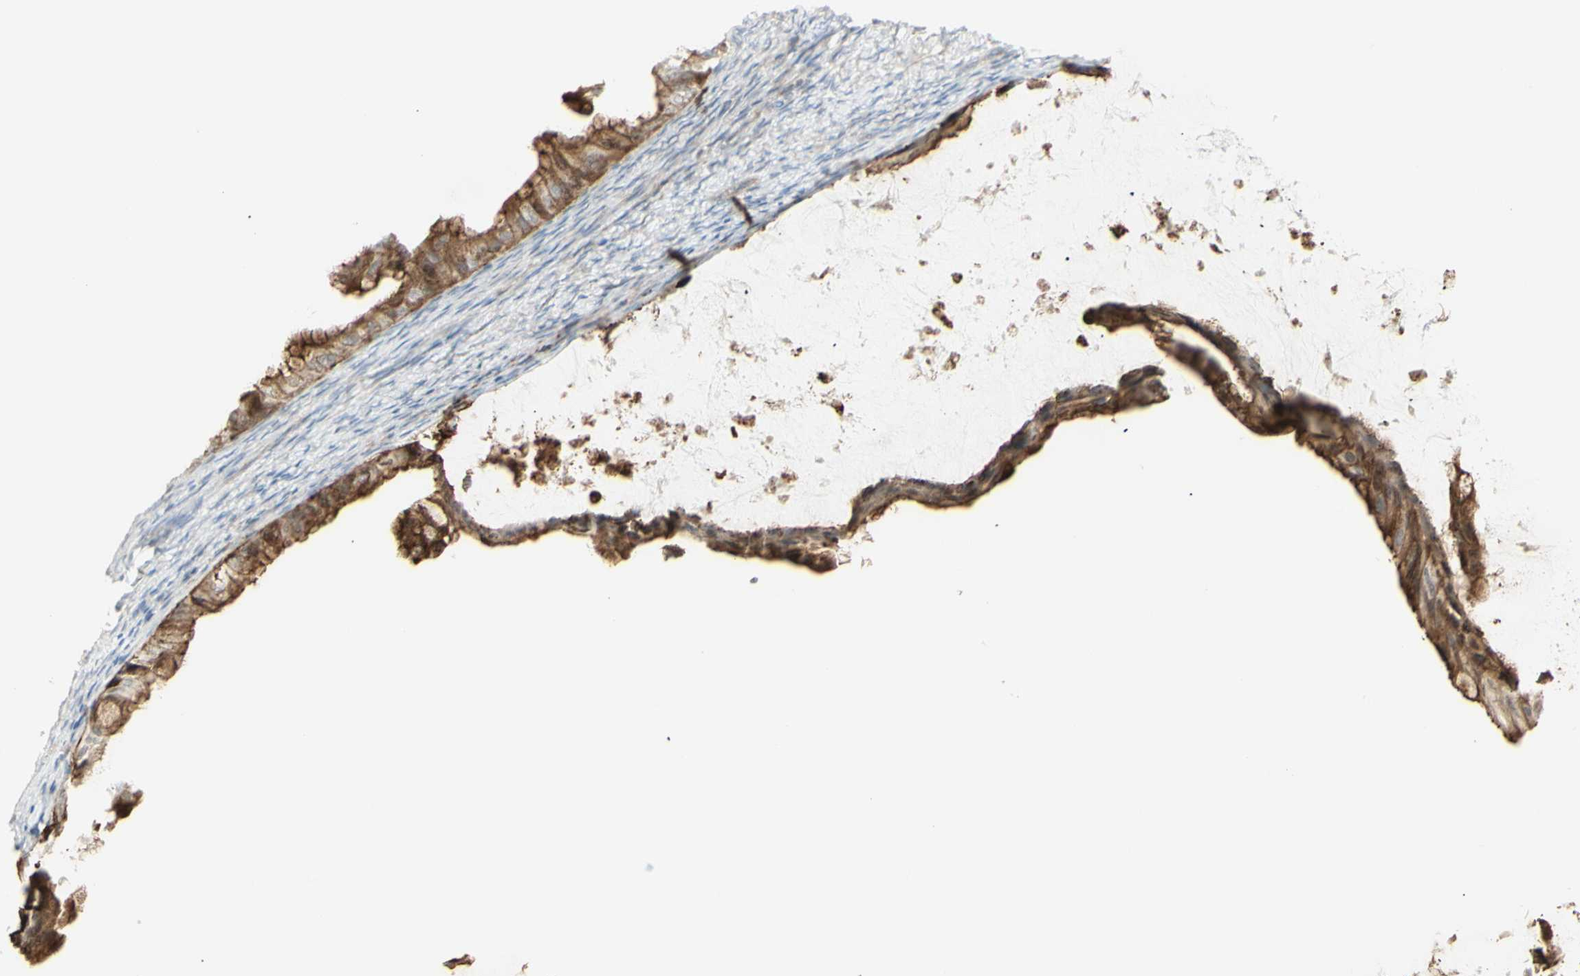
{"staining": {"intensity": "moderate", "quantity": ">75%", "location": "cytoplasmic/membranous"}, "tissue": "ovarian cancer", "cell_type": "Tumor cells", "image_type": "cancer", "snomed": [{"axis": "morphology", "description": "Cystadenocarcinoma, mucinous, NOS"}, {"axis": "topography", "description": "Ovary"}], "caption": "Ovarian mucinous cystadenocarcinoma stained for a protein (brown) reveals moderate cytoplasmic/membranous positive expression in approximately >75% of tumor cells.", "gene": "NDST4", "patient": {"sex": "female", "age": 61}}